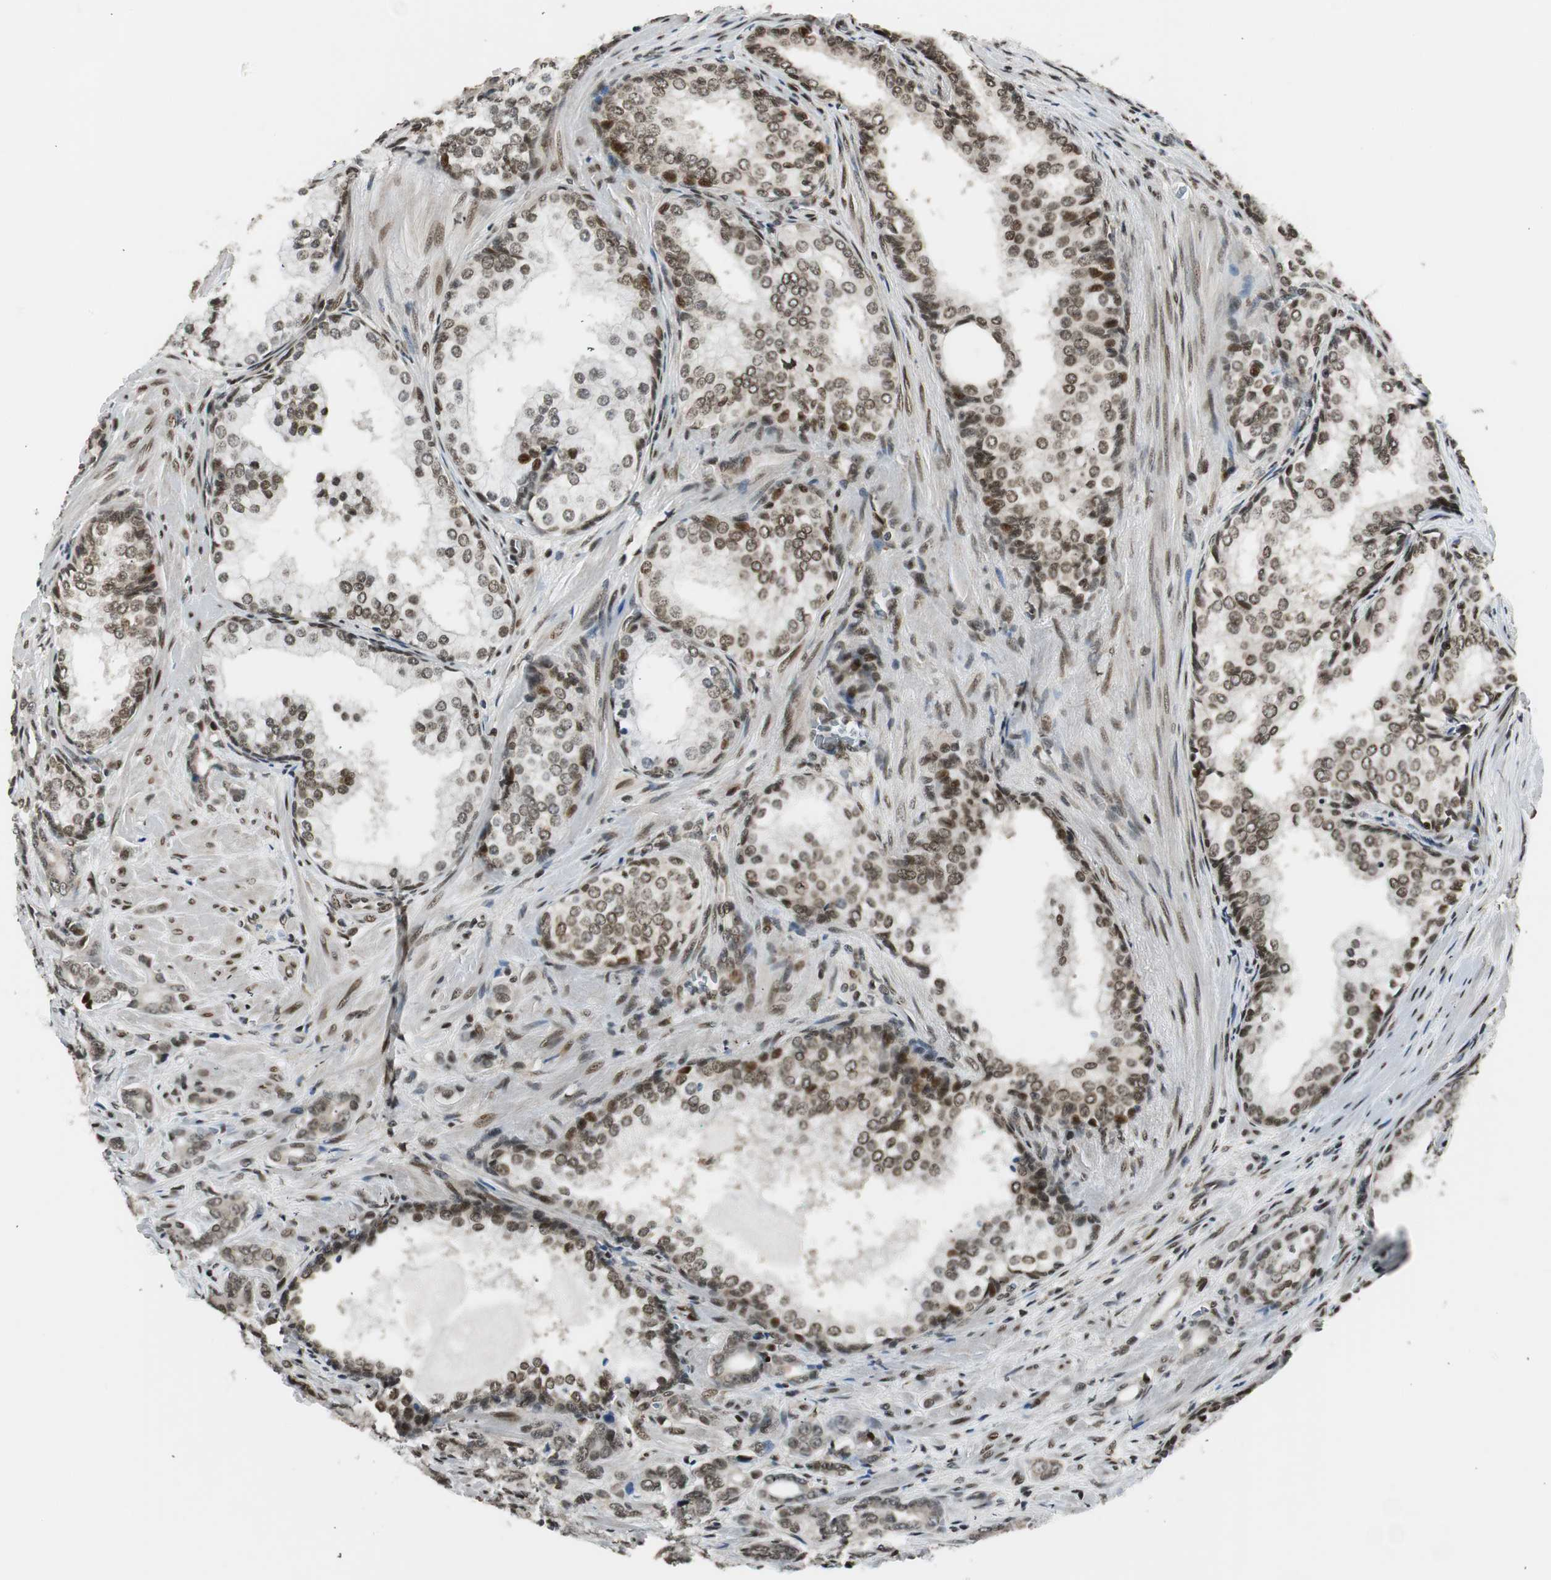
{"staining": {"intensity": "weak", "quantity": ">75%", "location": "nuclear"}, "tissue": "prostate cancer", "cell_type": "Tumor cells", "image_type": "cancer", "snomed": [{"axis": "morphology", "description": "Adenocarcinoma, High grade"}, {"axis": "topography", "description": "Prostate"}], "caption": "High-power microscopy captured an immunohistochemistry (IHC) photomicrograph of prostate cancer, revealing weak nuclear expression in approximately >75% of tumor cells.", "gene": "RING1", "patient": {"sex": "male", "age": 64}}